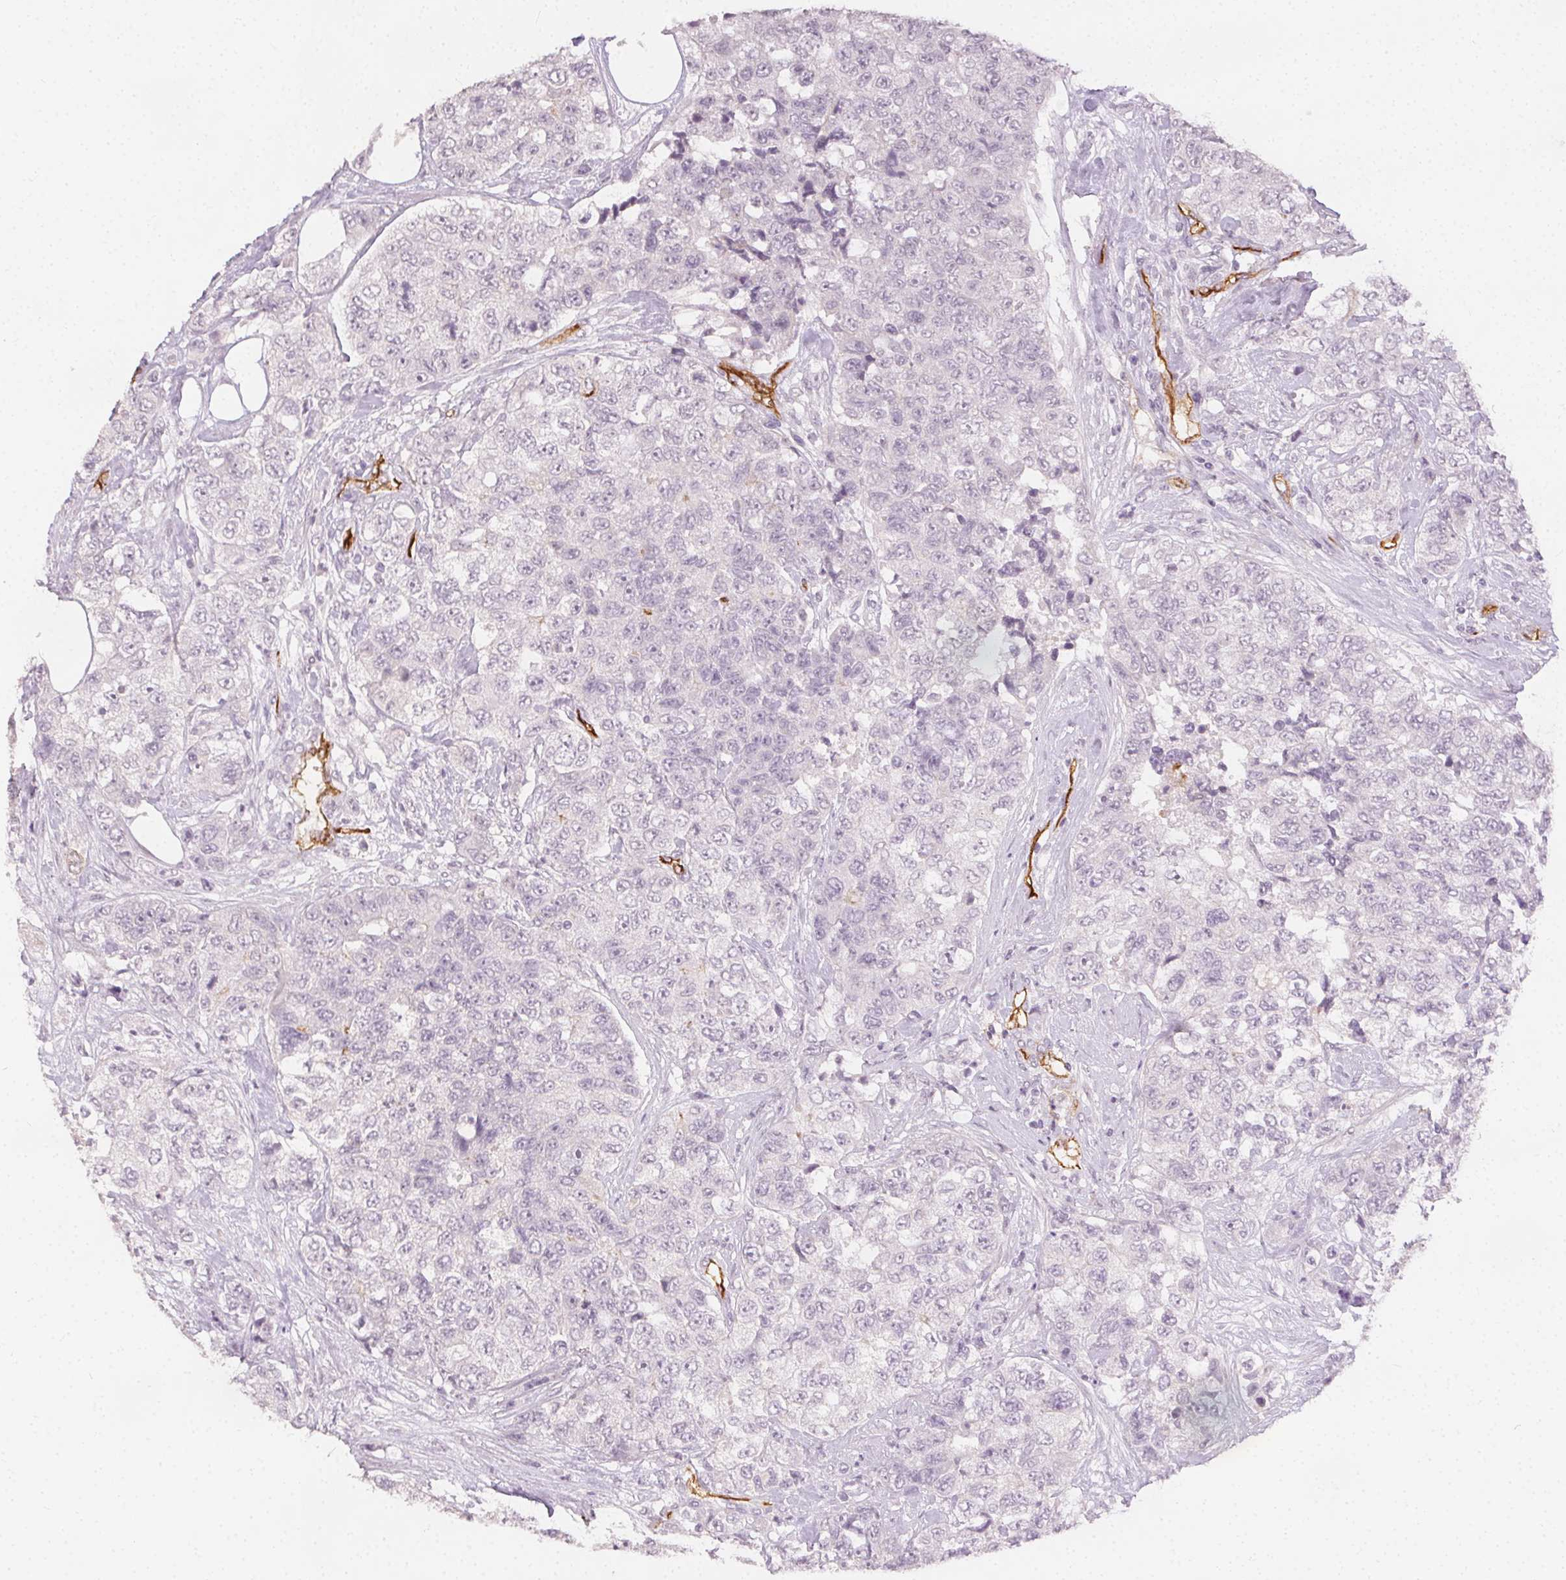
{"staining": {"intensity": "negative", "quantity": "none", "location": "none"}, "tissue": "urothelial cancer", "cell_type": "Tumor cells", "image_type": "cancer", "snomed": [{"axis": "morphology", "description": "Urothelial carcinoma, High grade"}, {"axis": "topography", "description": "Urinary bladder"}], "caption": "Urothelial cancer was stained to show a protein in brown. There is no significant staining in tumor cells. Nuclei are stained in blue.", "gene": "PODXL", "patient": {"sex": "female", "age": 78}}